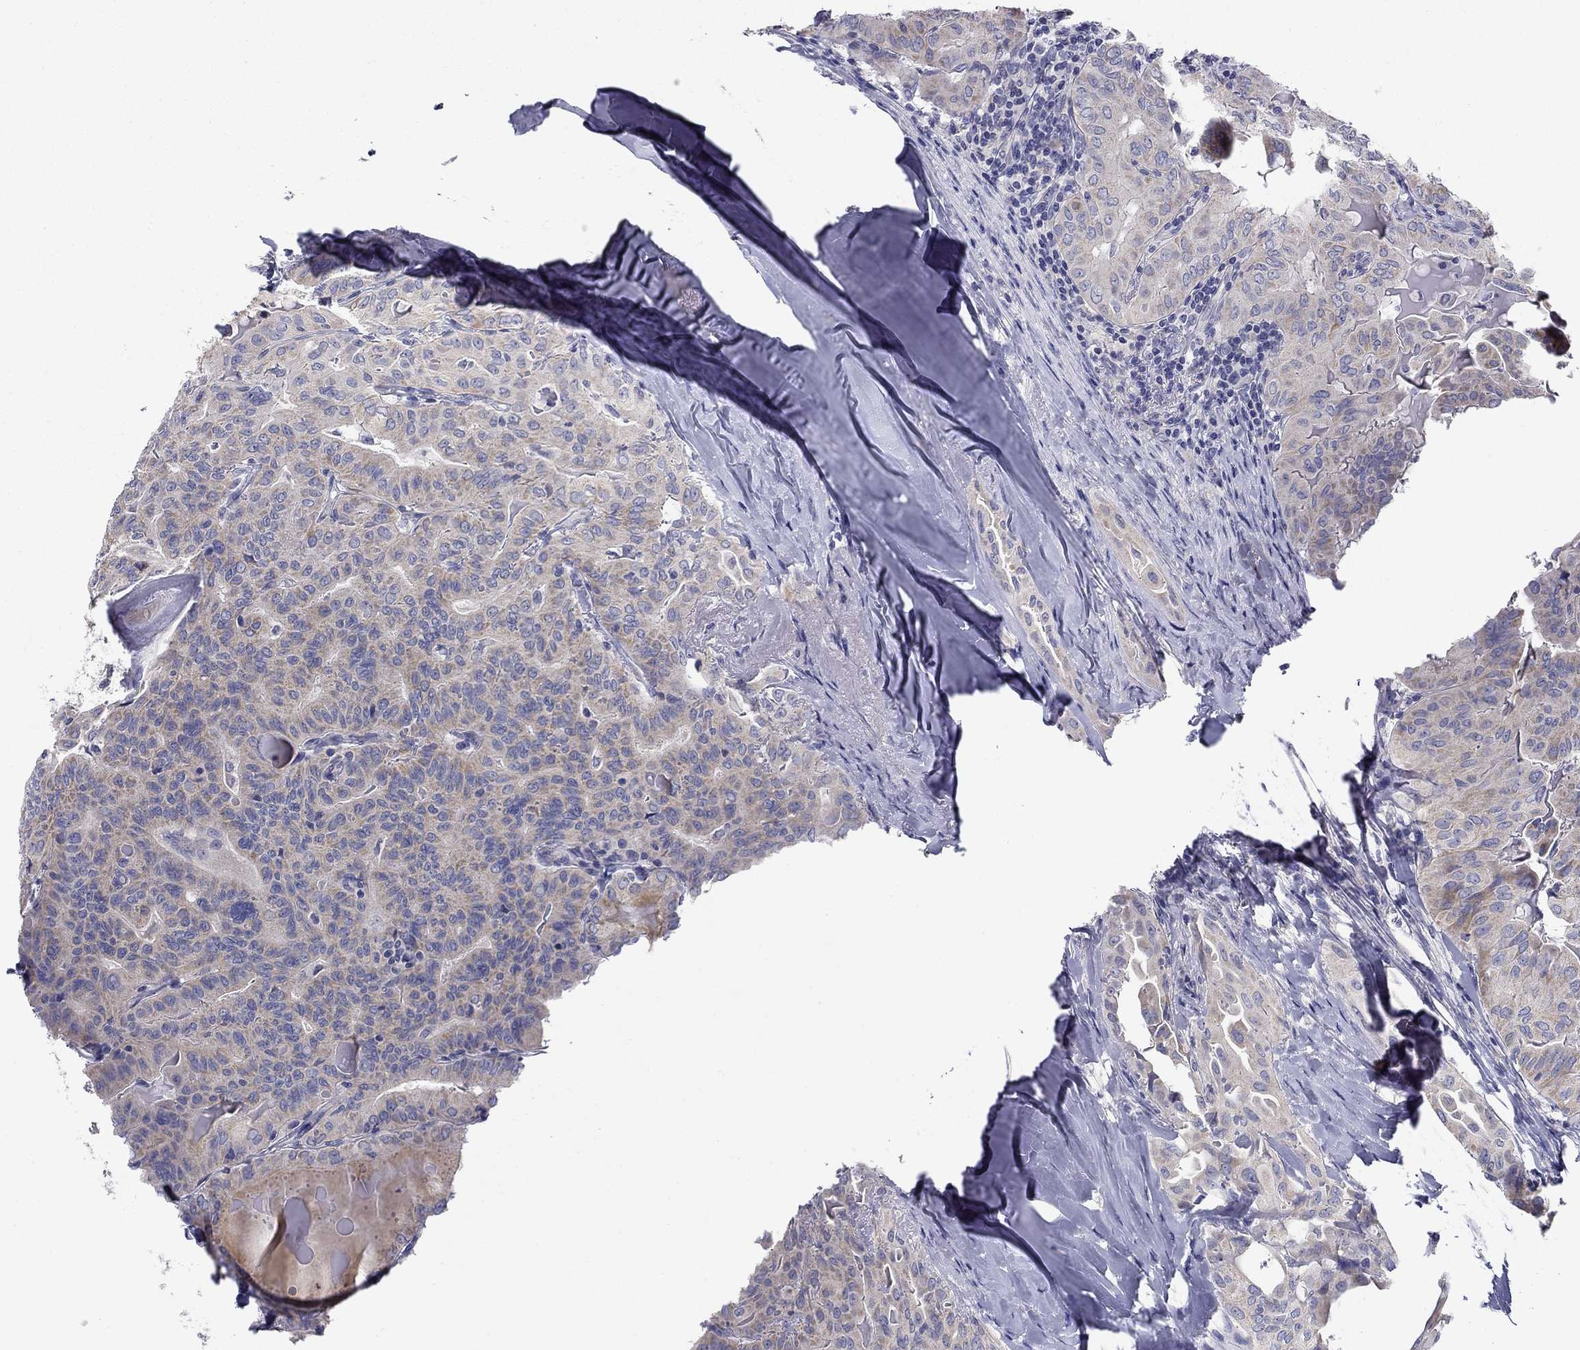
{"staining": {"intensity": "weak", "quantity": "25%-75%", "location": "cytoplasmic/membranous"}, "tissue": "thyroid cancer", "cell_type": "Tumor cells", "image_type": "cancer", "snomed": [{"axis": "morphology", "description": "Papillary adenocarcinoma, NOS"}, {"axis": "topography", "description": "Thyroid gland"}], "caption": "Tumor cells demonstrate low levels of weak cytoplasmic/membranous positivity in approximately 25%-75% of cells in papillary adenocarcinoma (thyroid).", "gene": "SPATA7", "patient": {"sex": "female", "age": 68}}